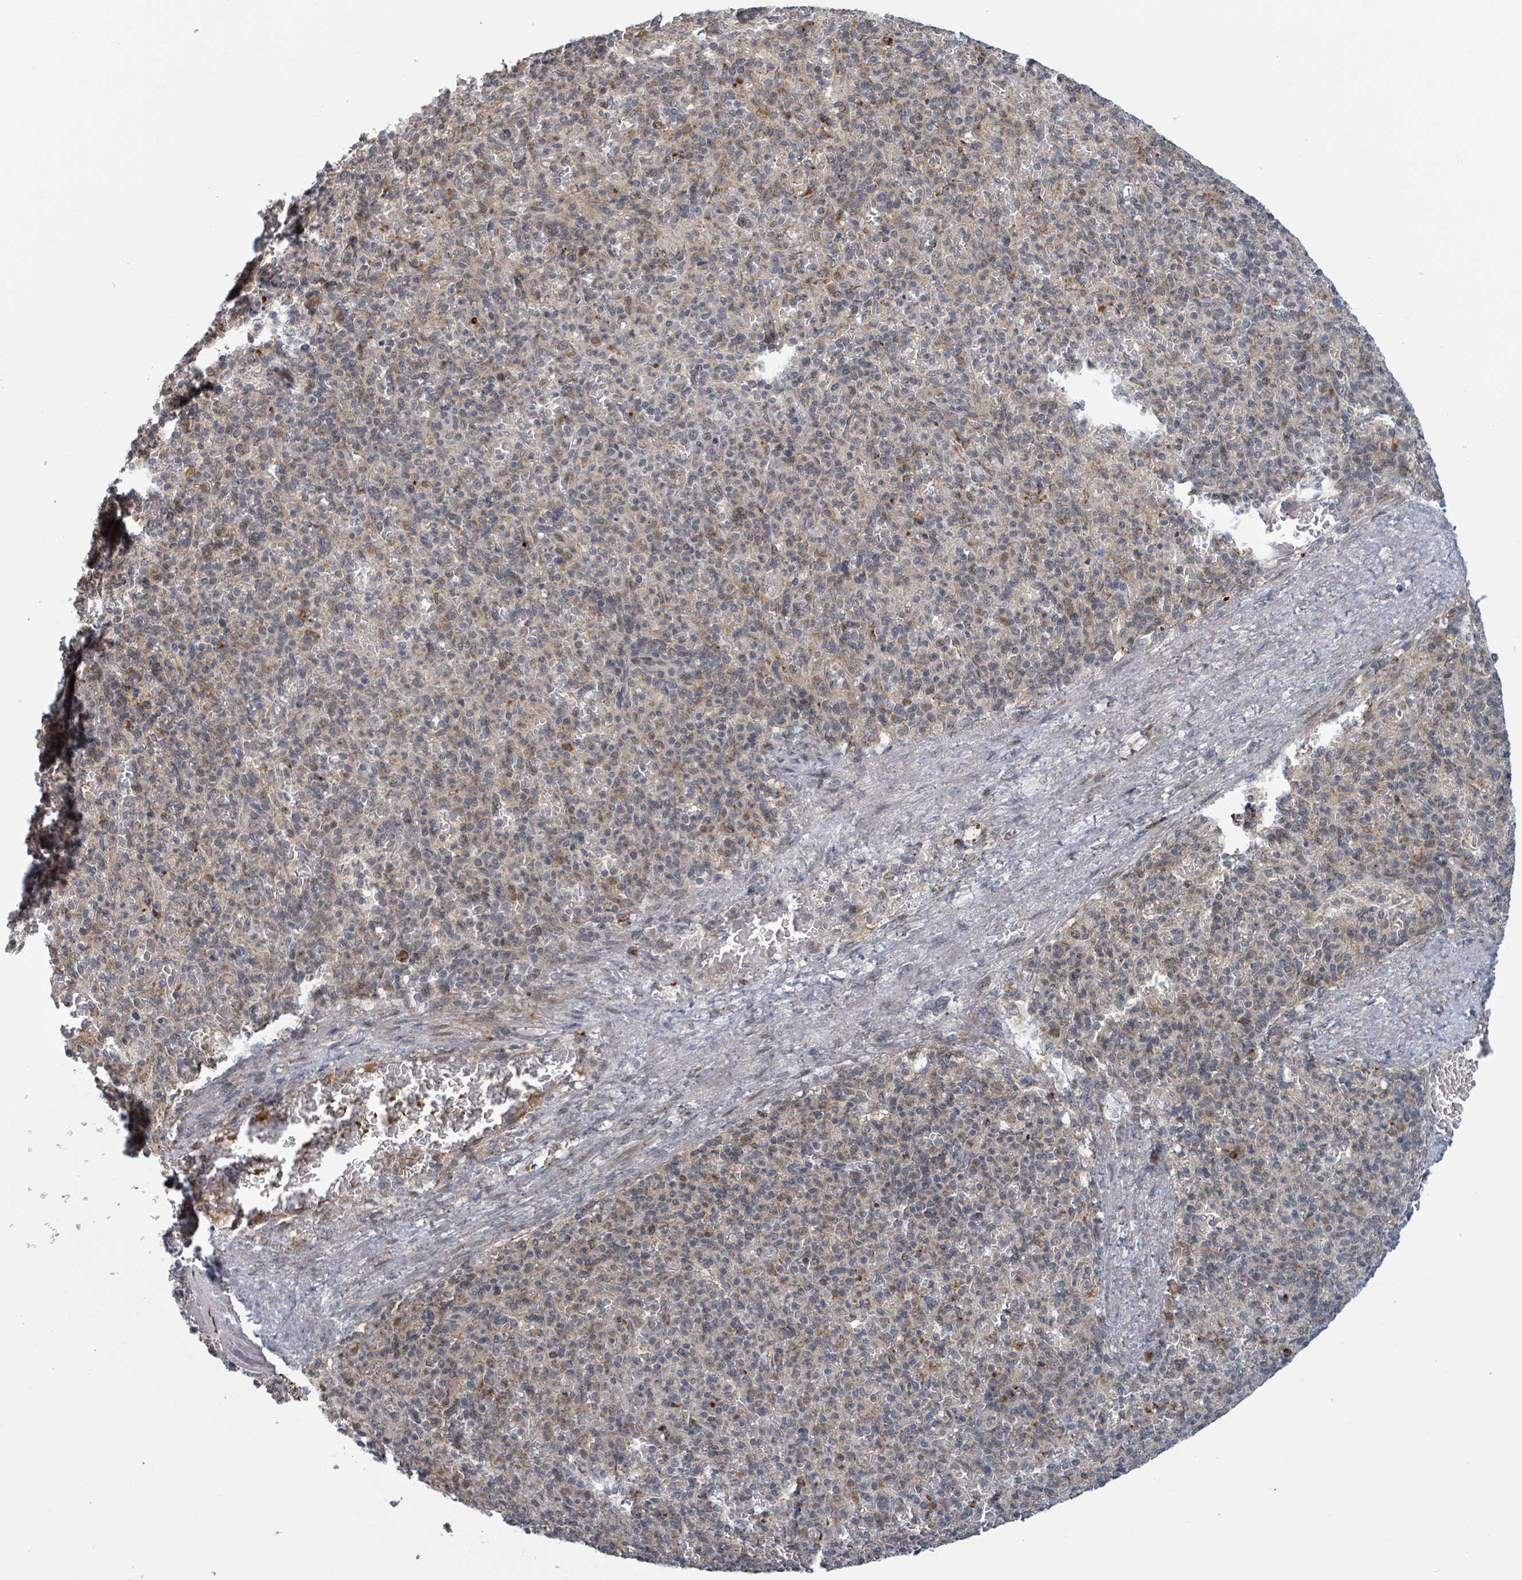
{"staining": {"intensity": "weak", "quantity": "25%-75%", "location": "cytoplasmic/membranous,nuclear"}, "tissue": "spleen", "cell_type": "Cells in red pulp", "image_type": "normal", "snomed": [{"axis": "morphology", "description": "Normal tissue, NOS"}, {"axis": "topography", "description": "Spleen"}], "caption": "Cells in red pulp demonstrate weak cytoplasmic/membranous,nuclear expression in about 25%-75% of cells in normal spleen. (DAB = brown stain, brightfield microscopy at high magnification).", "gene": "GTF3C1", "patient": {"sex": "female", "age": 74}}